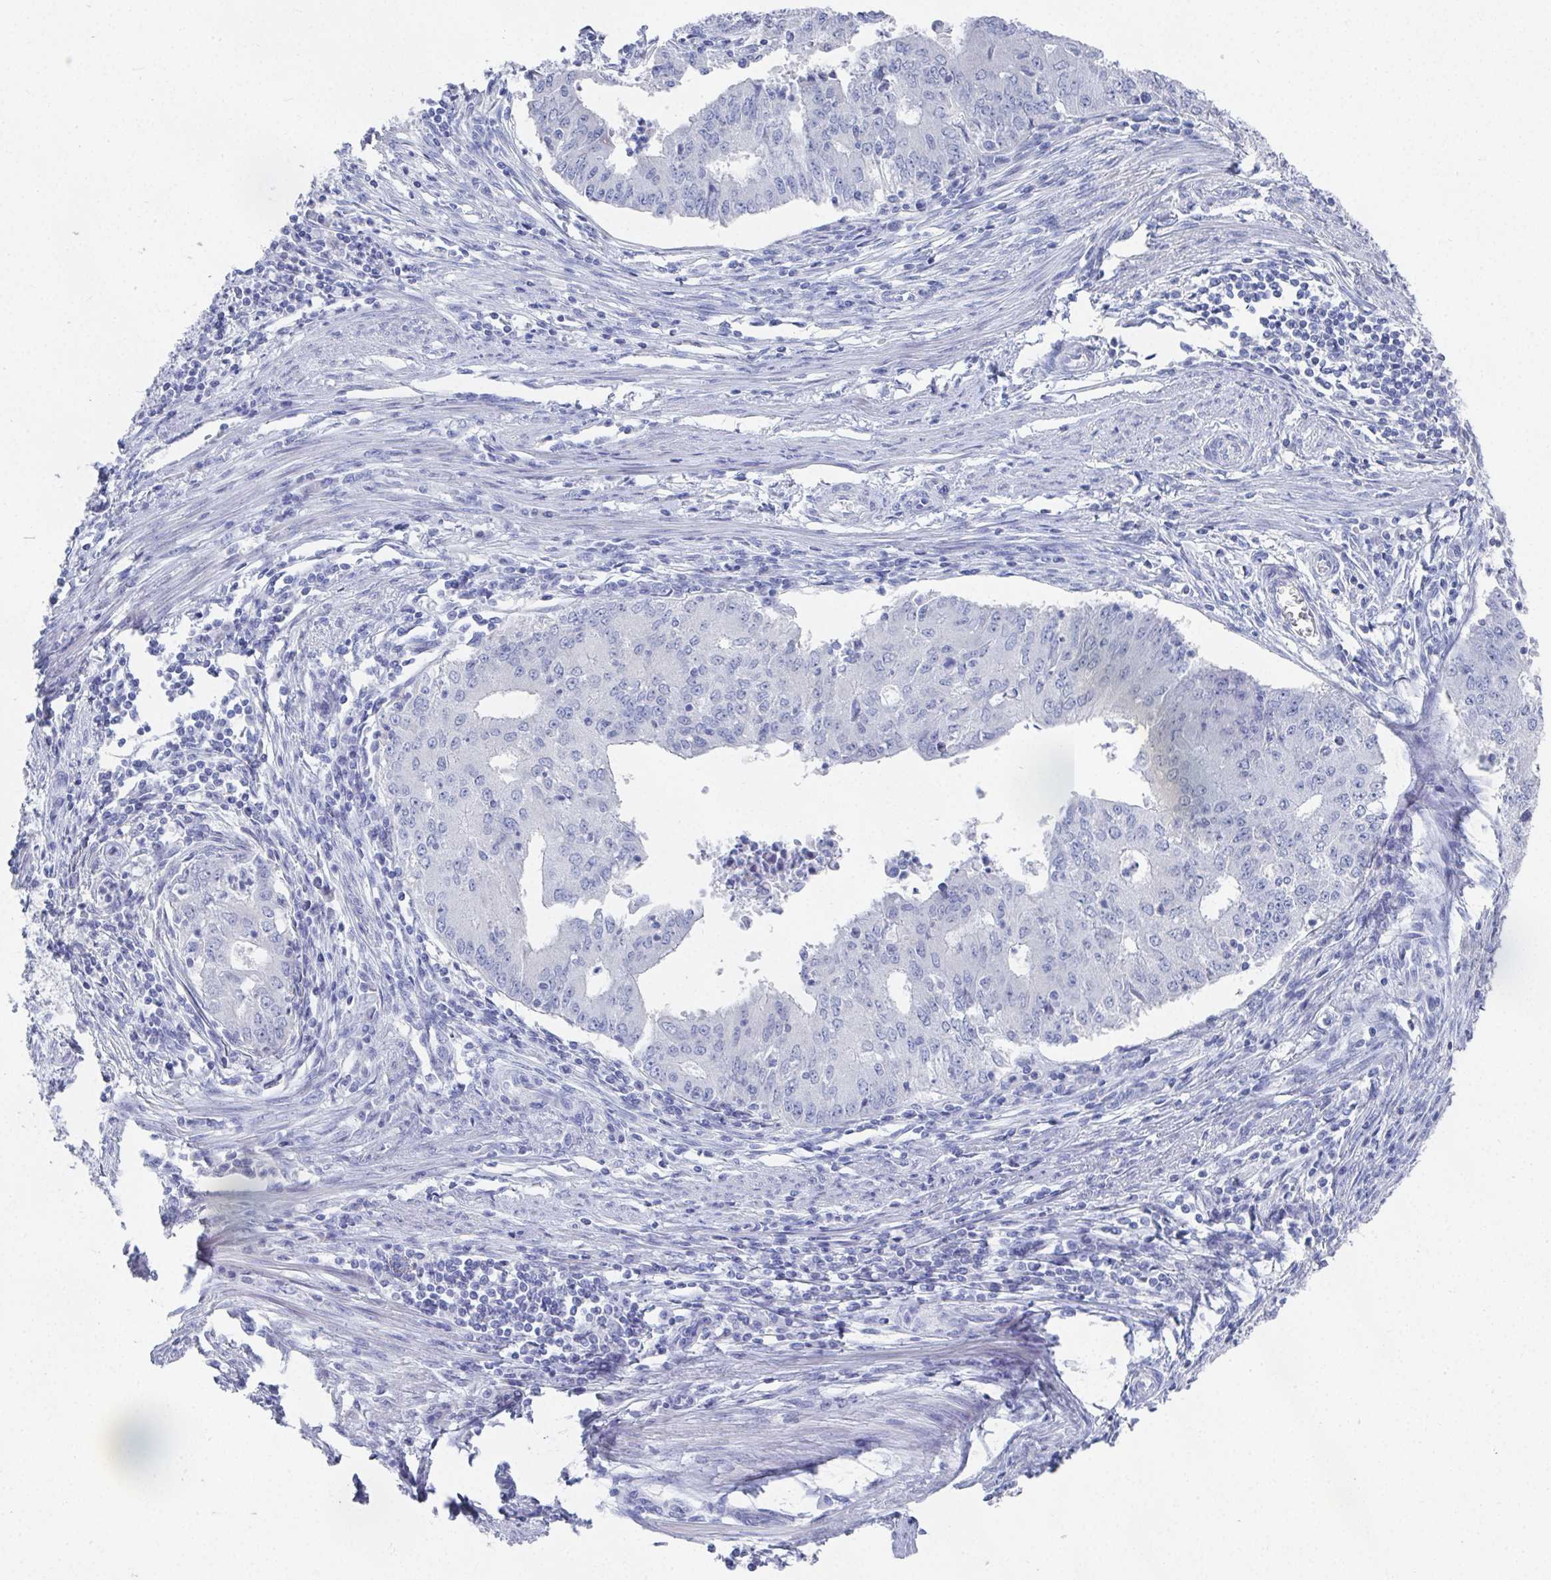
{"staining": {"intensity": "negative", "quantity": "none", "location": "none"}, "tissue": "endometrial cancer", "cell_type": "Tumor cells", "image_type": "cancer", "snomed": [{"axis": "morphology", "description": "Adenocarcinoma, NOS"}, {"axis": "topography", "description": "Endometrium"}], "caption": "Tumor cells show no significant expression in endometrial cancer (adenocarcinoma). The staining is performed using DAB (3,3'-diaminobenzidine) brown chromogen with nuclei counter-stained in using hematoxylin.", "gene": "GRIA1", "patient": {"sex": "female", "age": 50}}